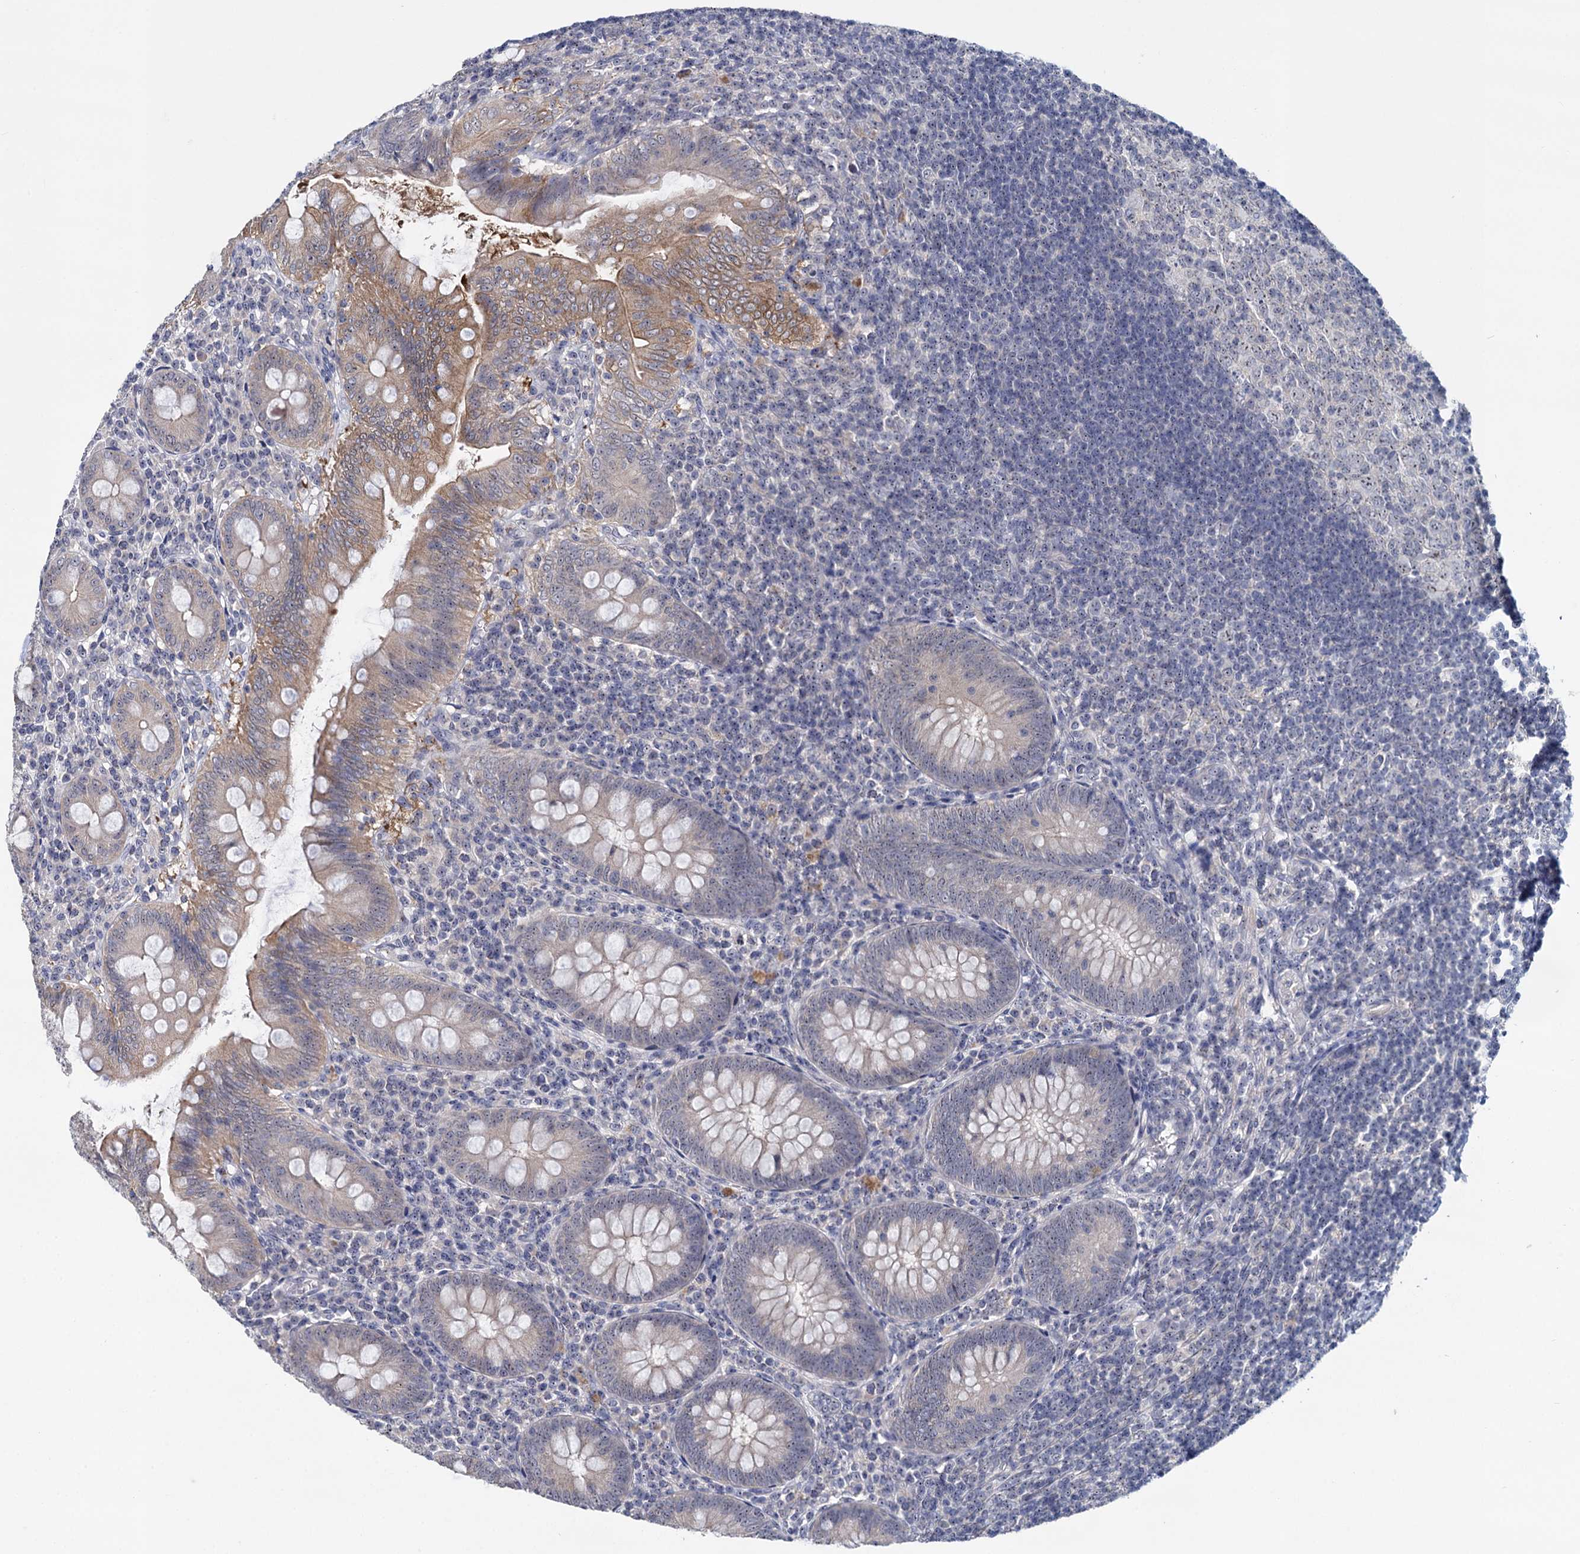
{"staining": {"intensity": "moderate", "quantity": "<25%", "location": "cytoplasmic/membranous"}, "tissue": "appendix", "cell_type": "Glandular cells", "image_type": "normal", "snomed": [{"axis": "morphology", "description": "Normal tissue, NOS"}, {"axis": "topography", "description": "Appendix"}], "caption": "A photomicrograph of human appendix stained for a protein displays moderate cytoplasmic/membranous brown staining in glandular cells.", "gene": "SFN", "patient": {"sex": "male", "age": 14}}